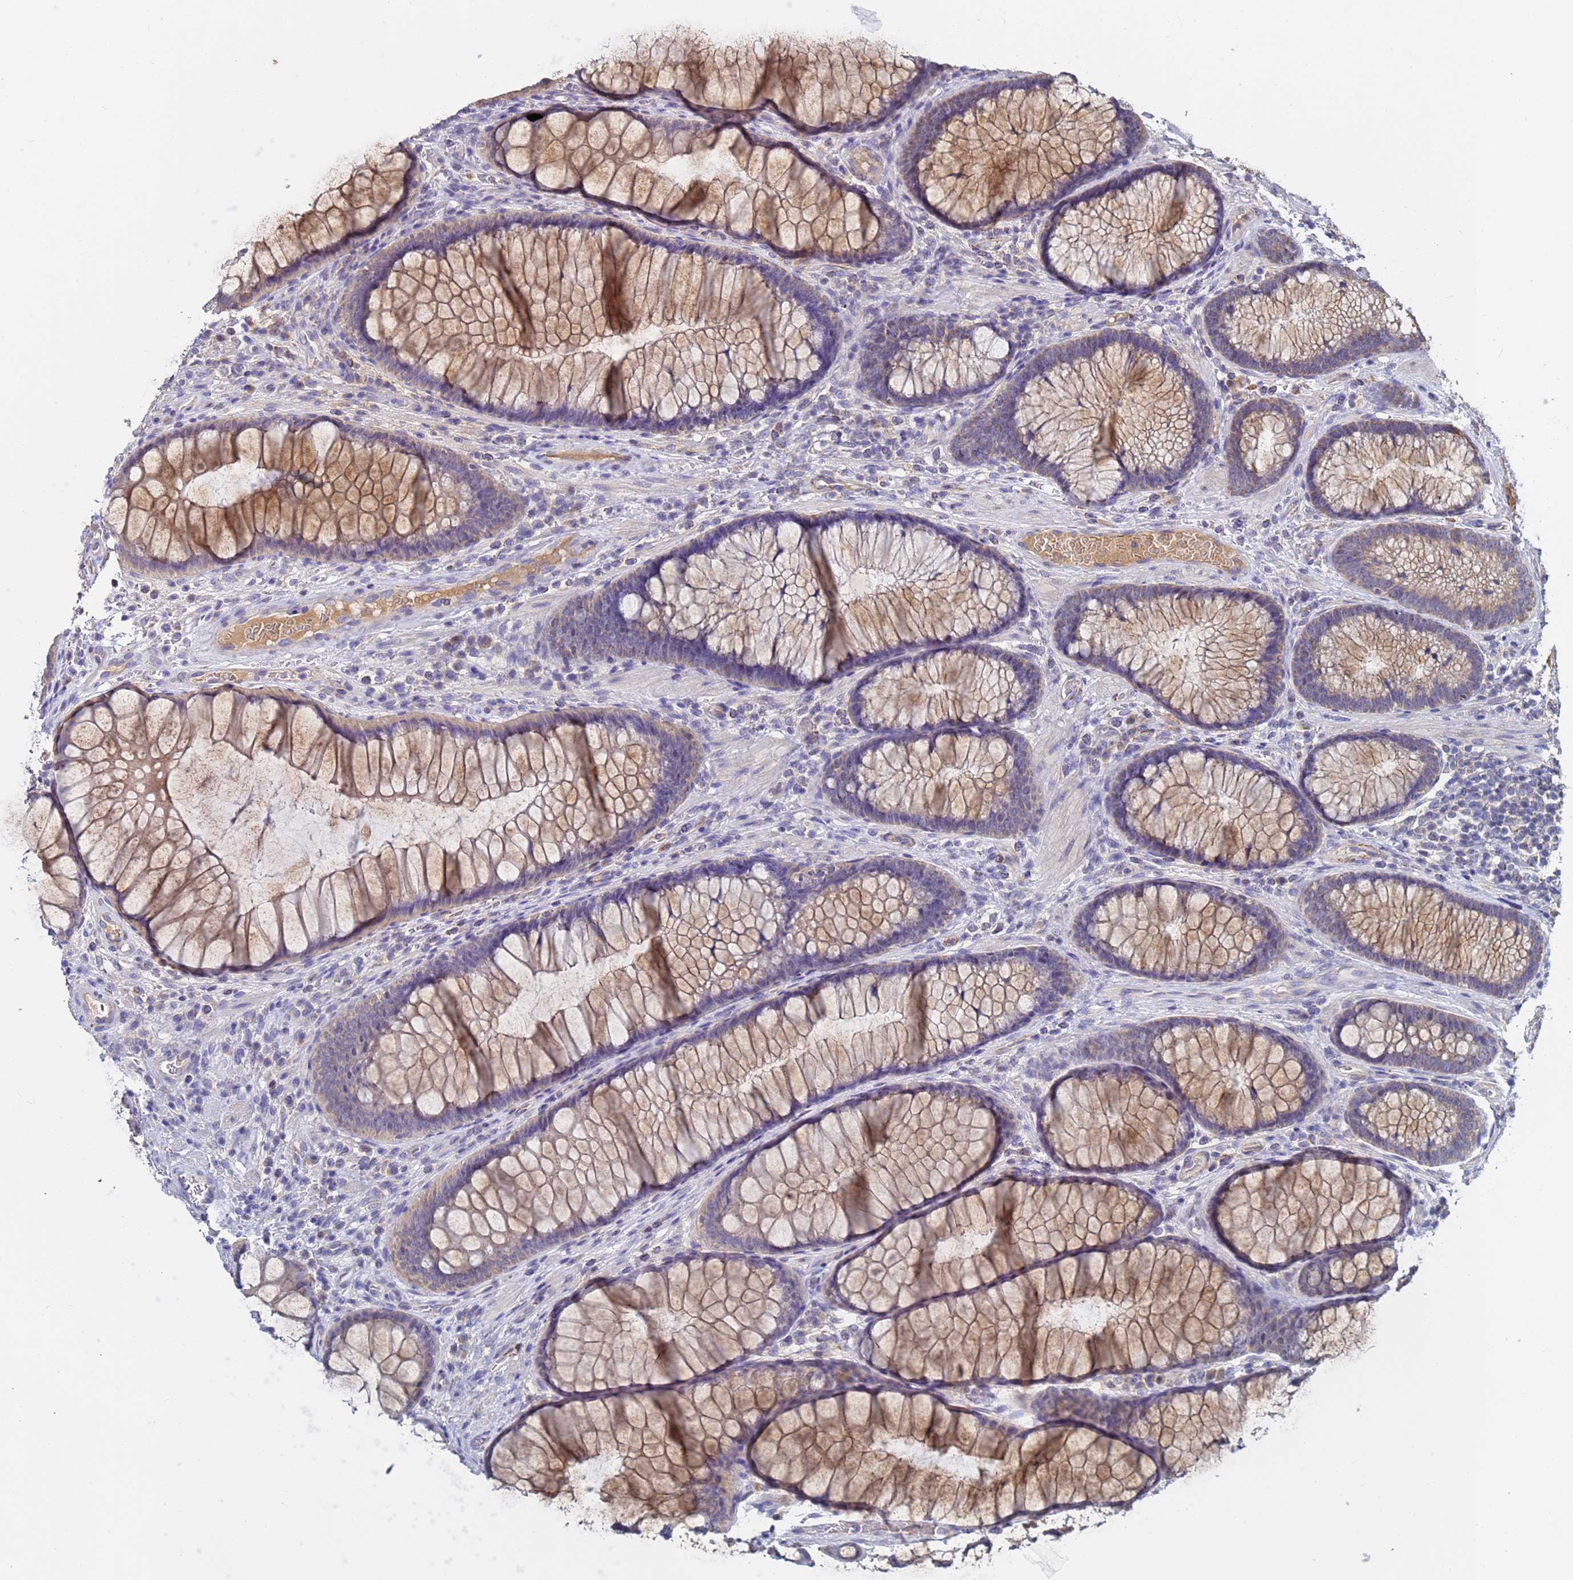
{"staining": {"intensity": "weak", "quantity": ">75%", "location": "cytoplasmic/membranous"}, "tissue": "colon", "cell_type": "Endothelial cells", "image_type": "normal", "snomed": [{"axis": "morphology", "description": "Normal tissue, NOS"}, {"axis": "topography", "description": "Colon"}], "caption": "Immunohistochemical staining of unremarkable human colon reveals >75% levels of weak cytoplasmic/membranous protein positivity in about >75% of endothelial cells.", "gene": "C5orf34", "patient": {"sex": "female", "age": 82}}